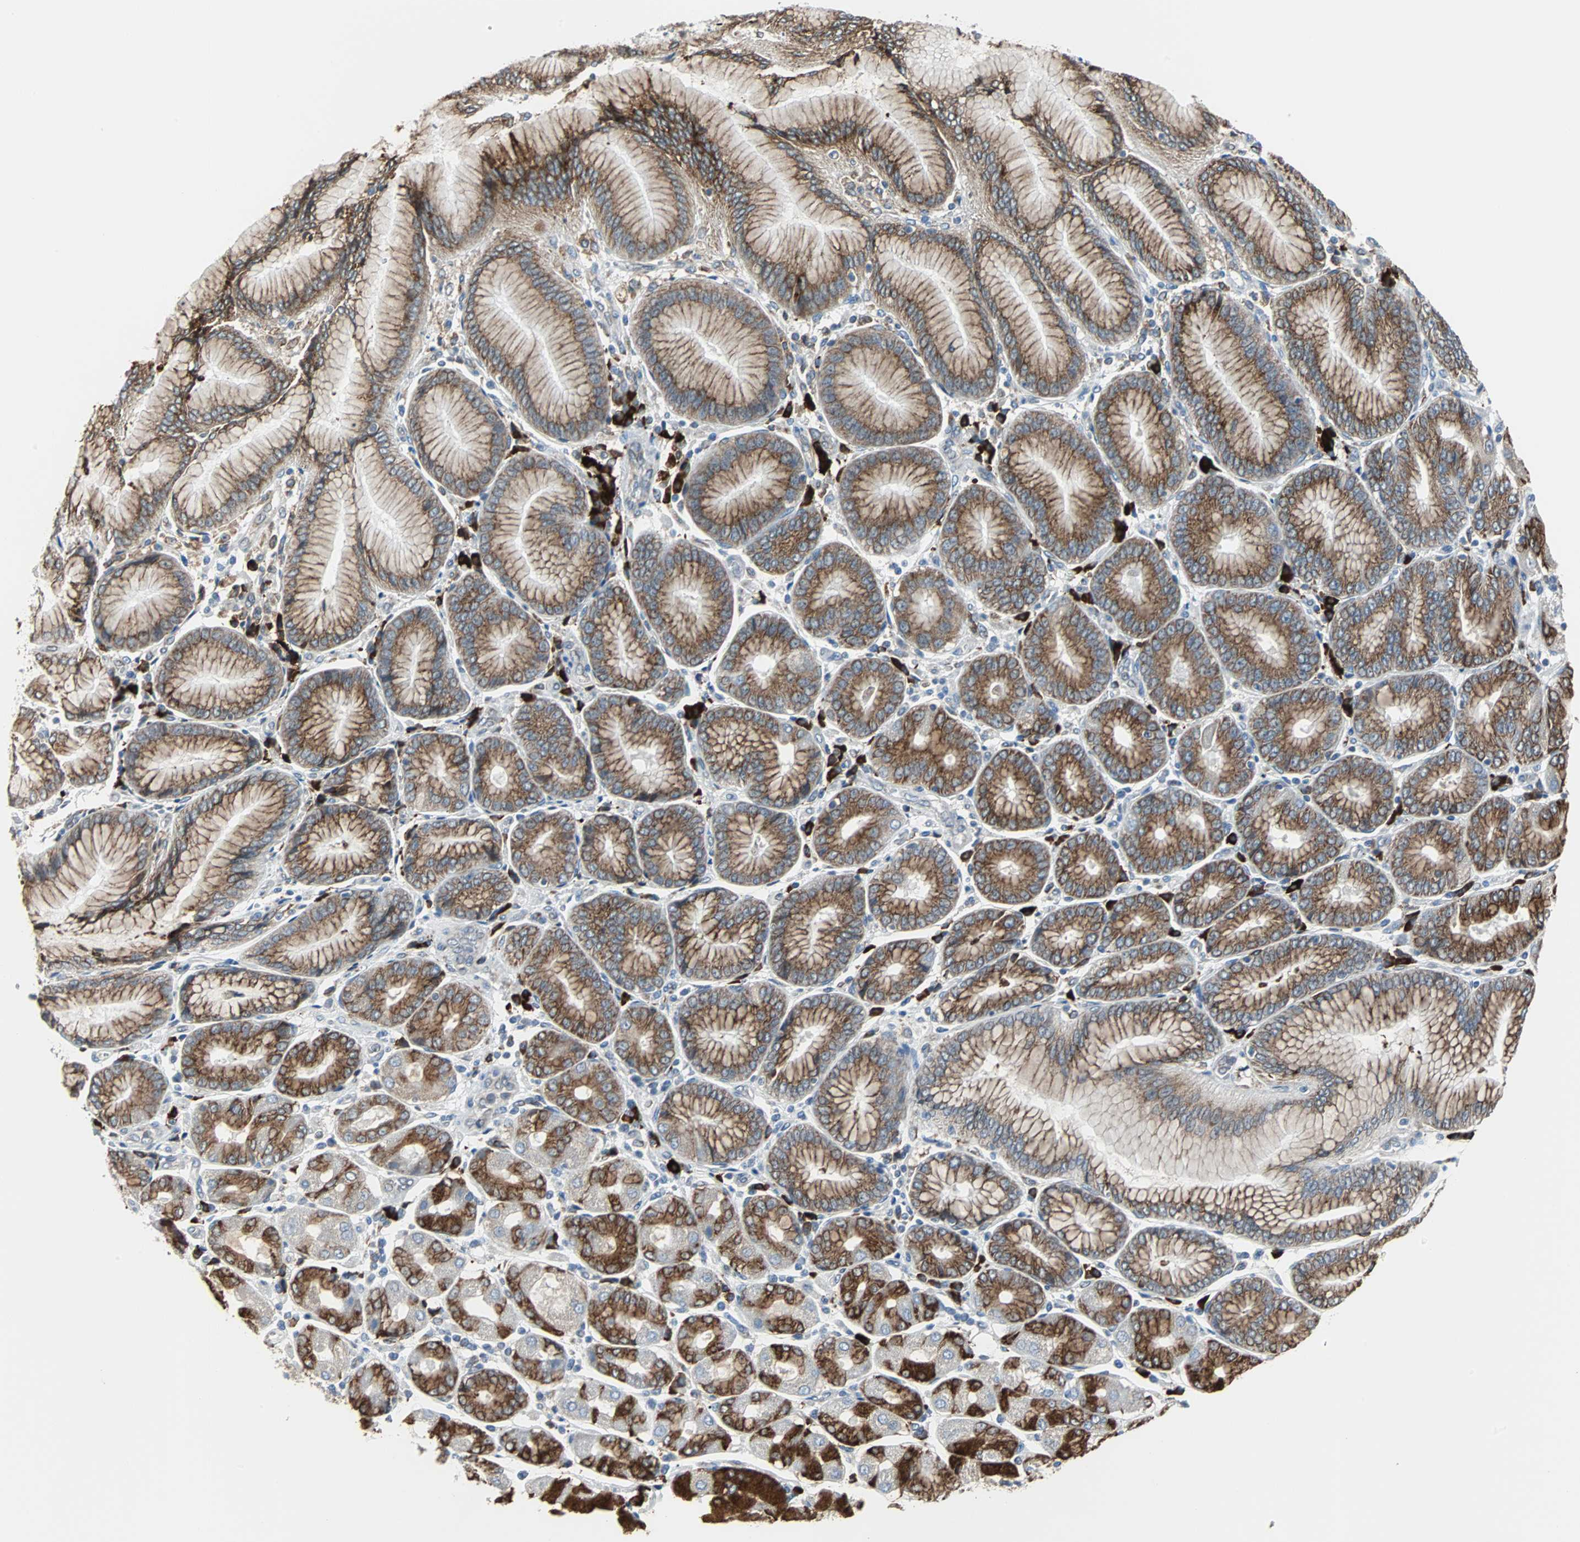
{"staining": {"intensity": "strong", "quantity": ">75%", "location": "cytoplasmic/membranous"}, "tissue": "stomach cancer", "cell_type": "Tumor cells", "image_type": "cancer", "snomed": [{"axis": "morphology", "description": "Normal tissue, NOS"}, {"axis": "morphology", "description": "Adenocarcinoma, NOS"}, {"axis": "topography", "description": "Stomach, upper"}, {"axis": "topography", "description": "Stomach"}], "caption": "High-power microscopy captured an immunohistochemistry (IHC) image of stomach cancer, revealing strong cytoplasmic/membranous staining in approximately >75% of tumor cells.", "gene": "PDIA4", "patient": {"sex": "male", "age": 59}}